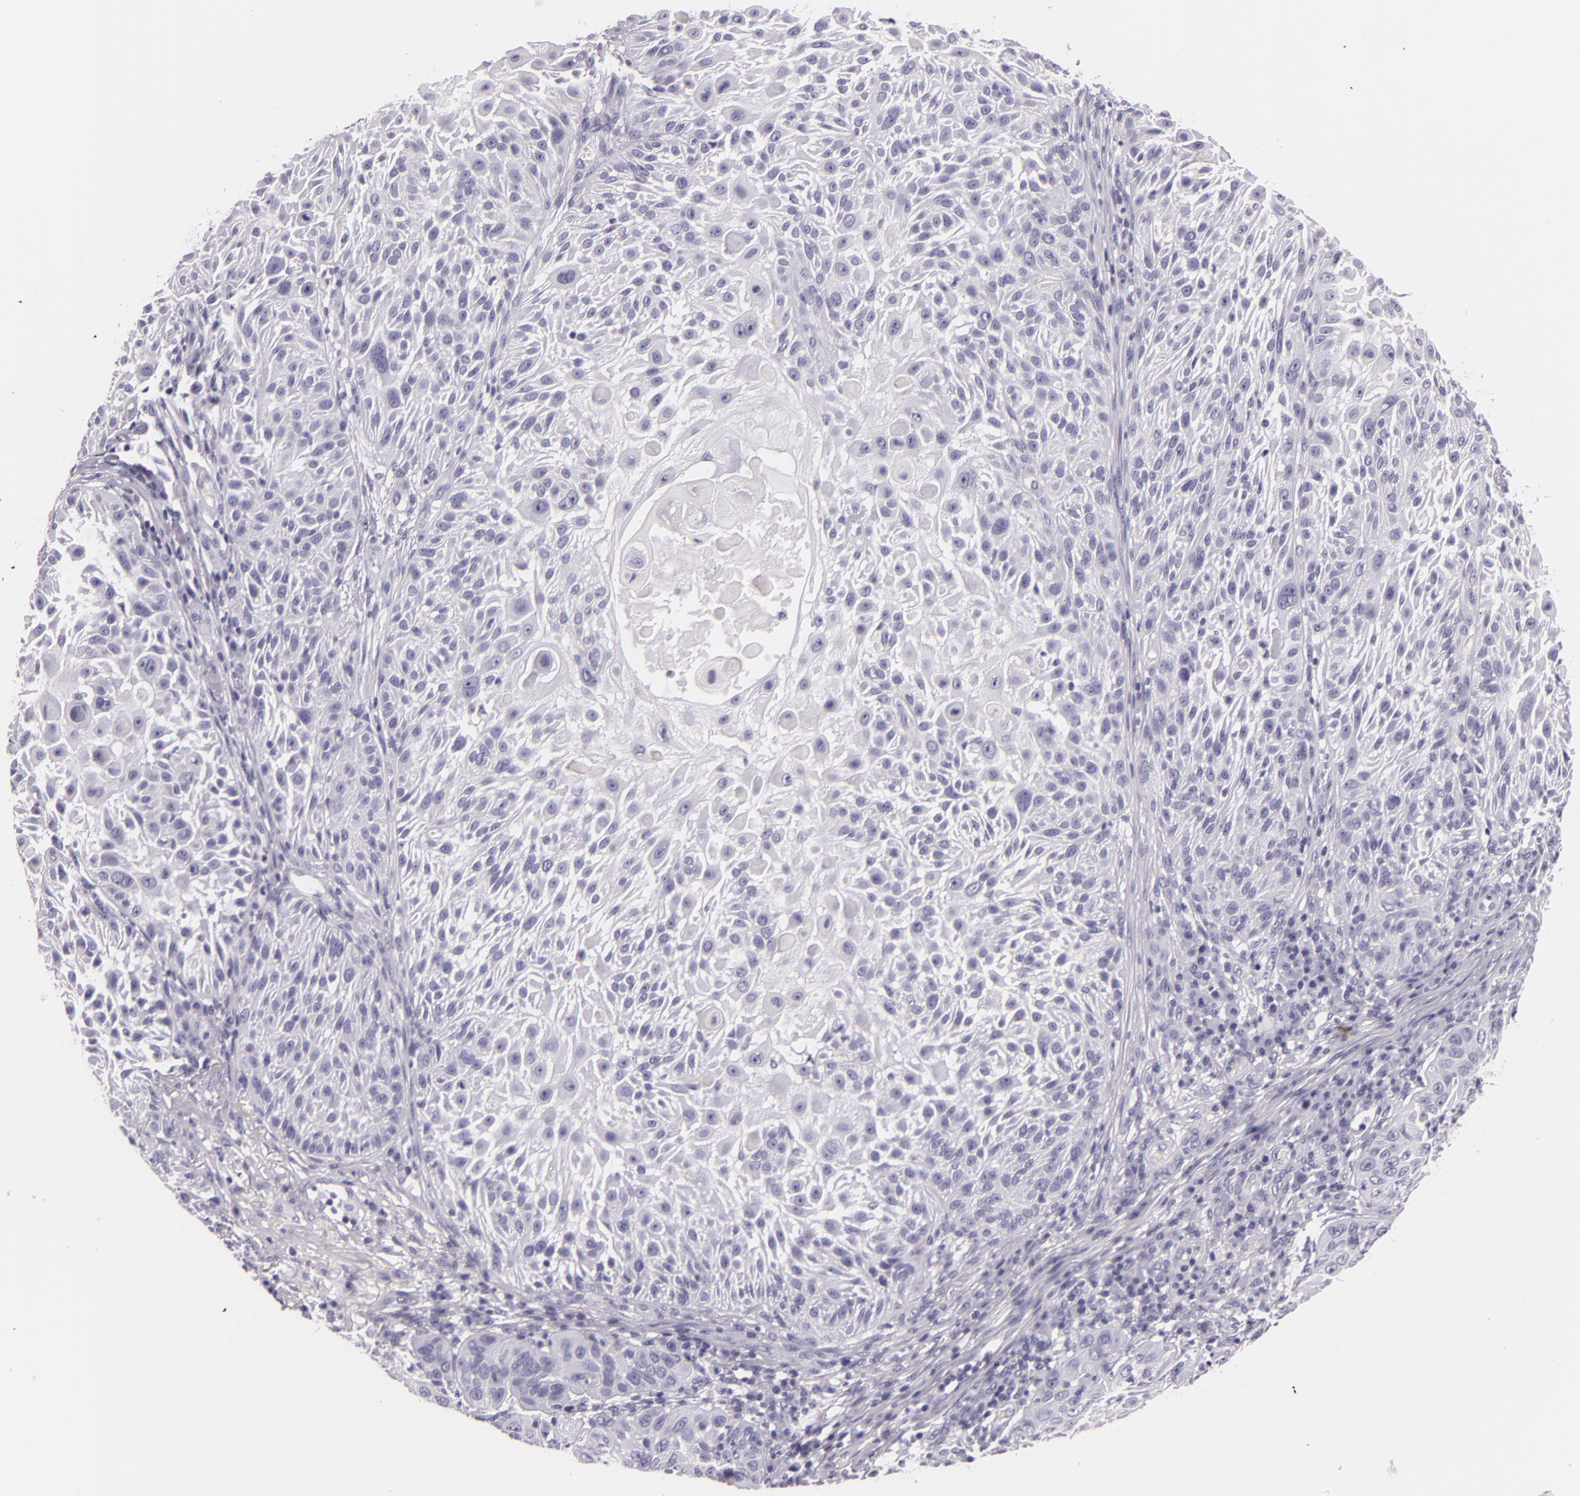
{"staining": {"intensity": "negative", "quantity": "none", "location": "none"}, "tissue": "skin cancer", "cell_type": "Tumor cells", "image_type": "cancer", "snomed": [{"axis": "morphology", "description": "Squamous cell carcinoma, NOS"}, {"axis": "topography", "description": "Skin"}], "caption": "This micrograph is of skin squamous cell carcinoma stained with immunohistochemistry to label a protein in brown with the nuclei are counter-stained blue. There is no positivity in tumor cells.", "gene": "DLG4", "patient": {"sex": "female", "age": 89}}